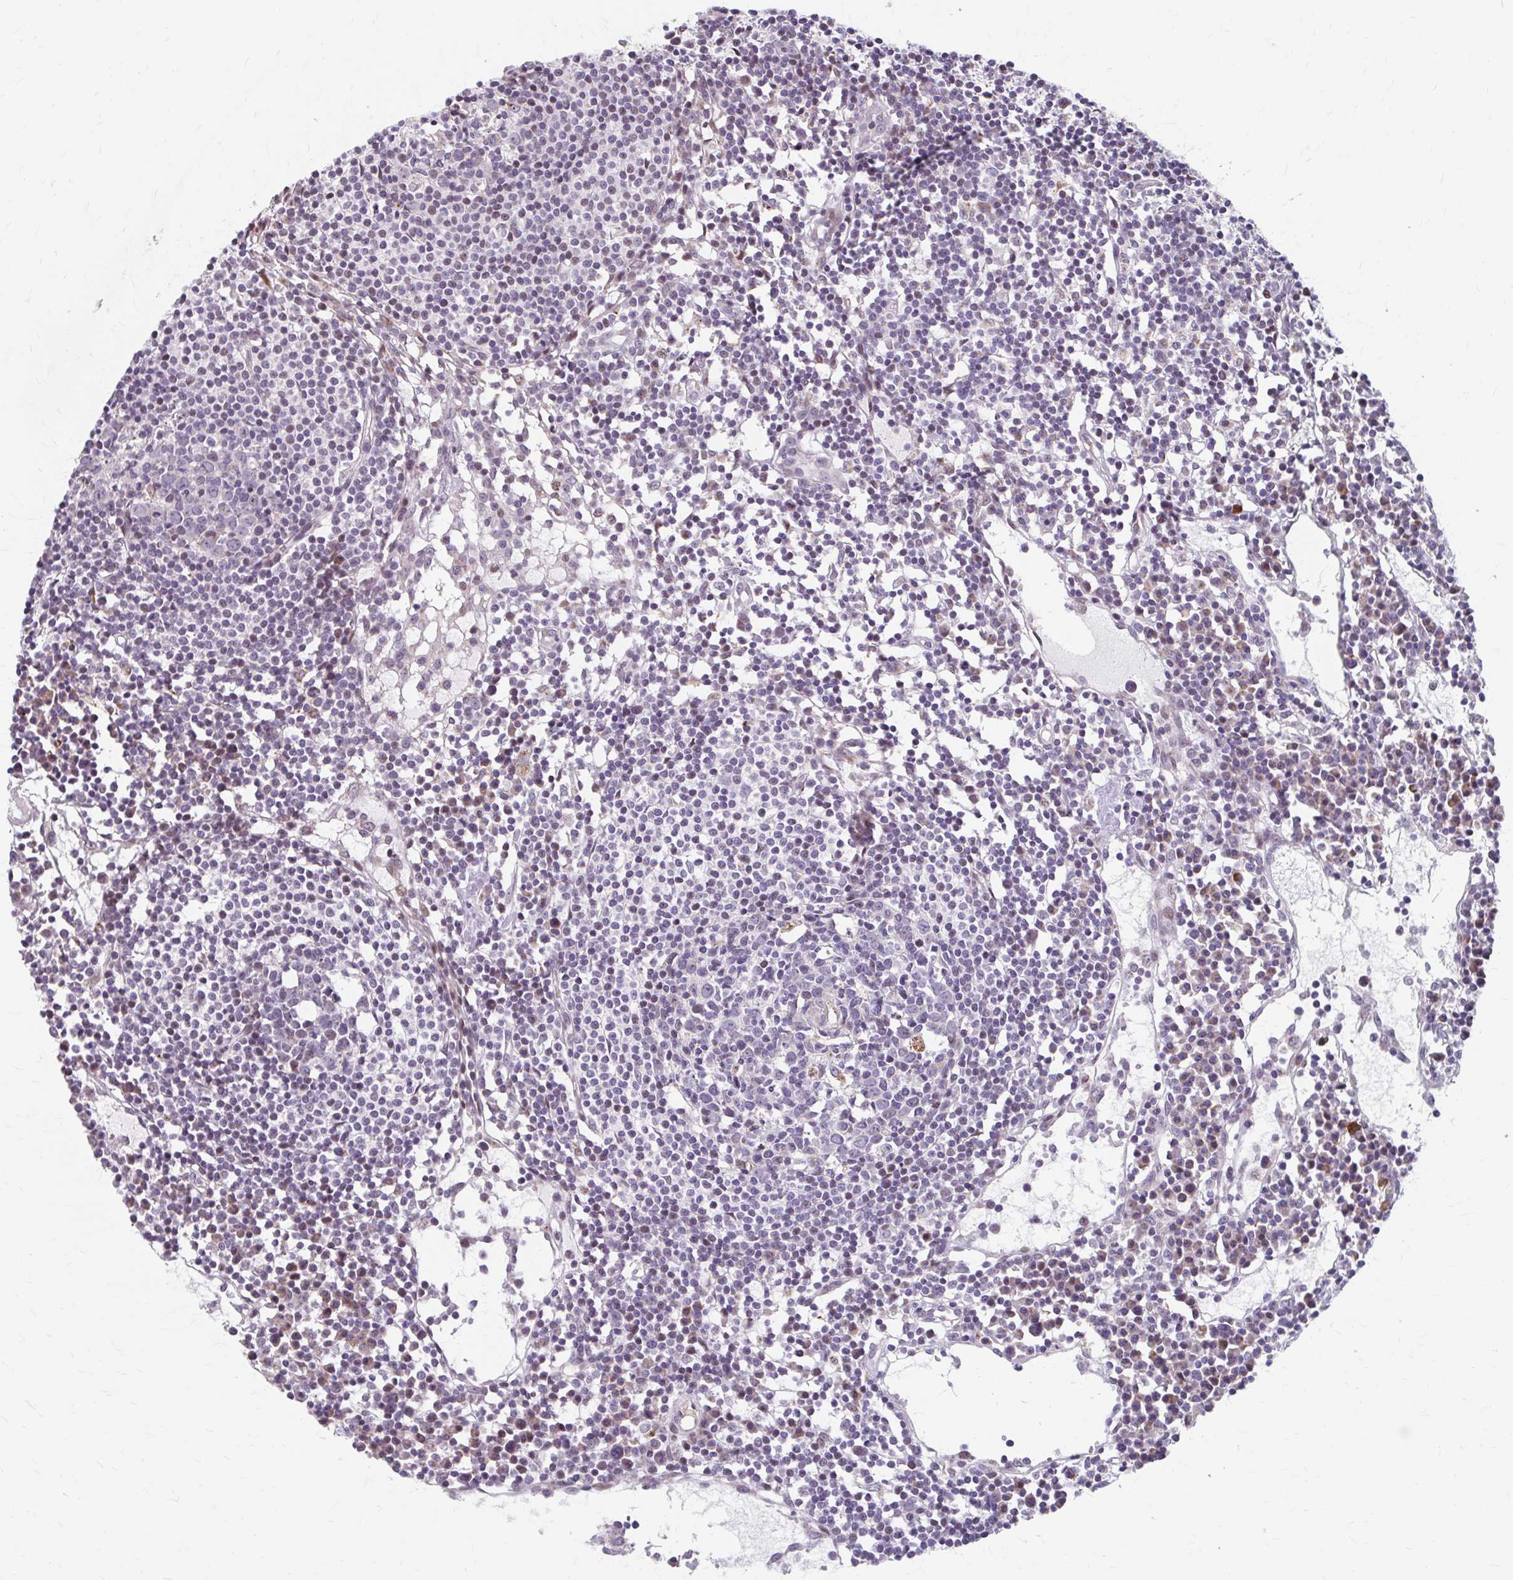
{"staining": {"intensity": "negative", "quantity": "none", "location": "none"}, "tissue": "lymph node", "cell_type": "Germinal center cells", "image_type": "normal", "snomed": [{"axis": "morphology", "description": "Normal tissue, NOS"}, {"axis": "topography", "description": "Lymph node"}], "caption": "DAB (3,3'-diaminobenzidine) immunohistochemical staining of unremarkable lymph node exhibits no significant positivity in germinal center cells. Brightfield microscopy of IHC stained with DAB (brown) and hematoxylin (blue), captured at high magnification.", "gene": "BEAN1", "patient": {"sex": "female", "age": 78}}